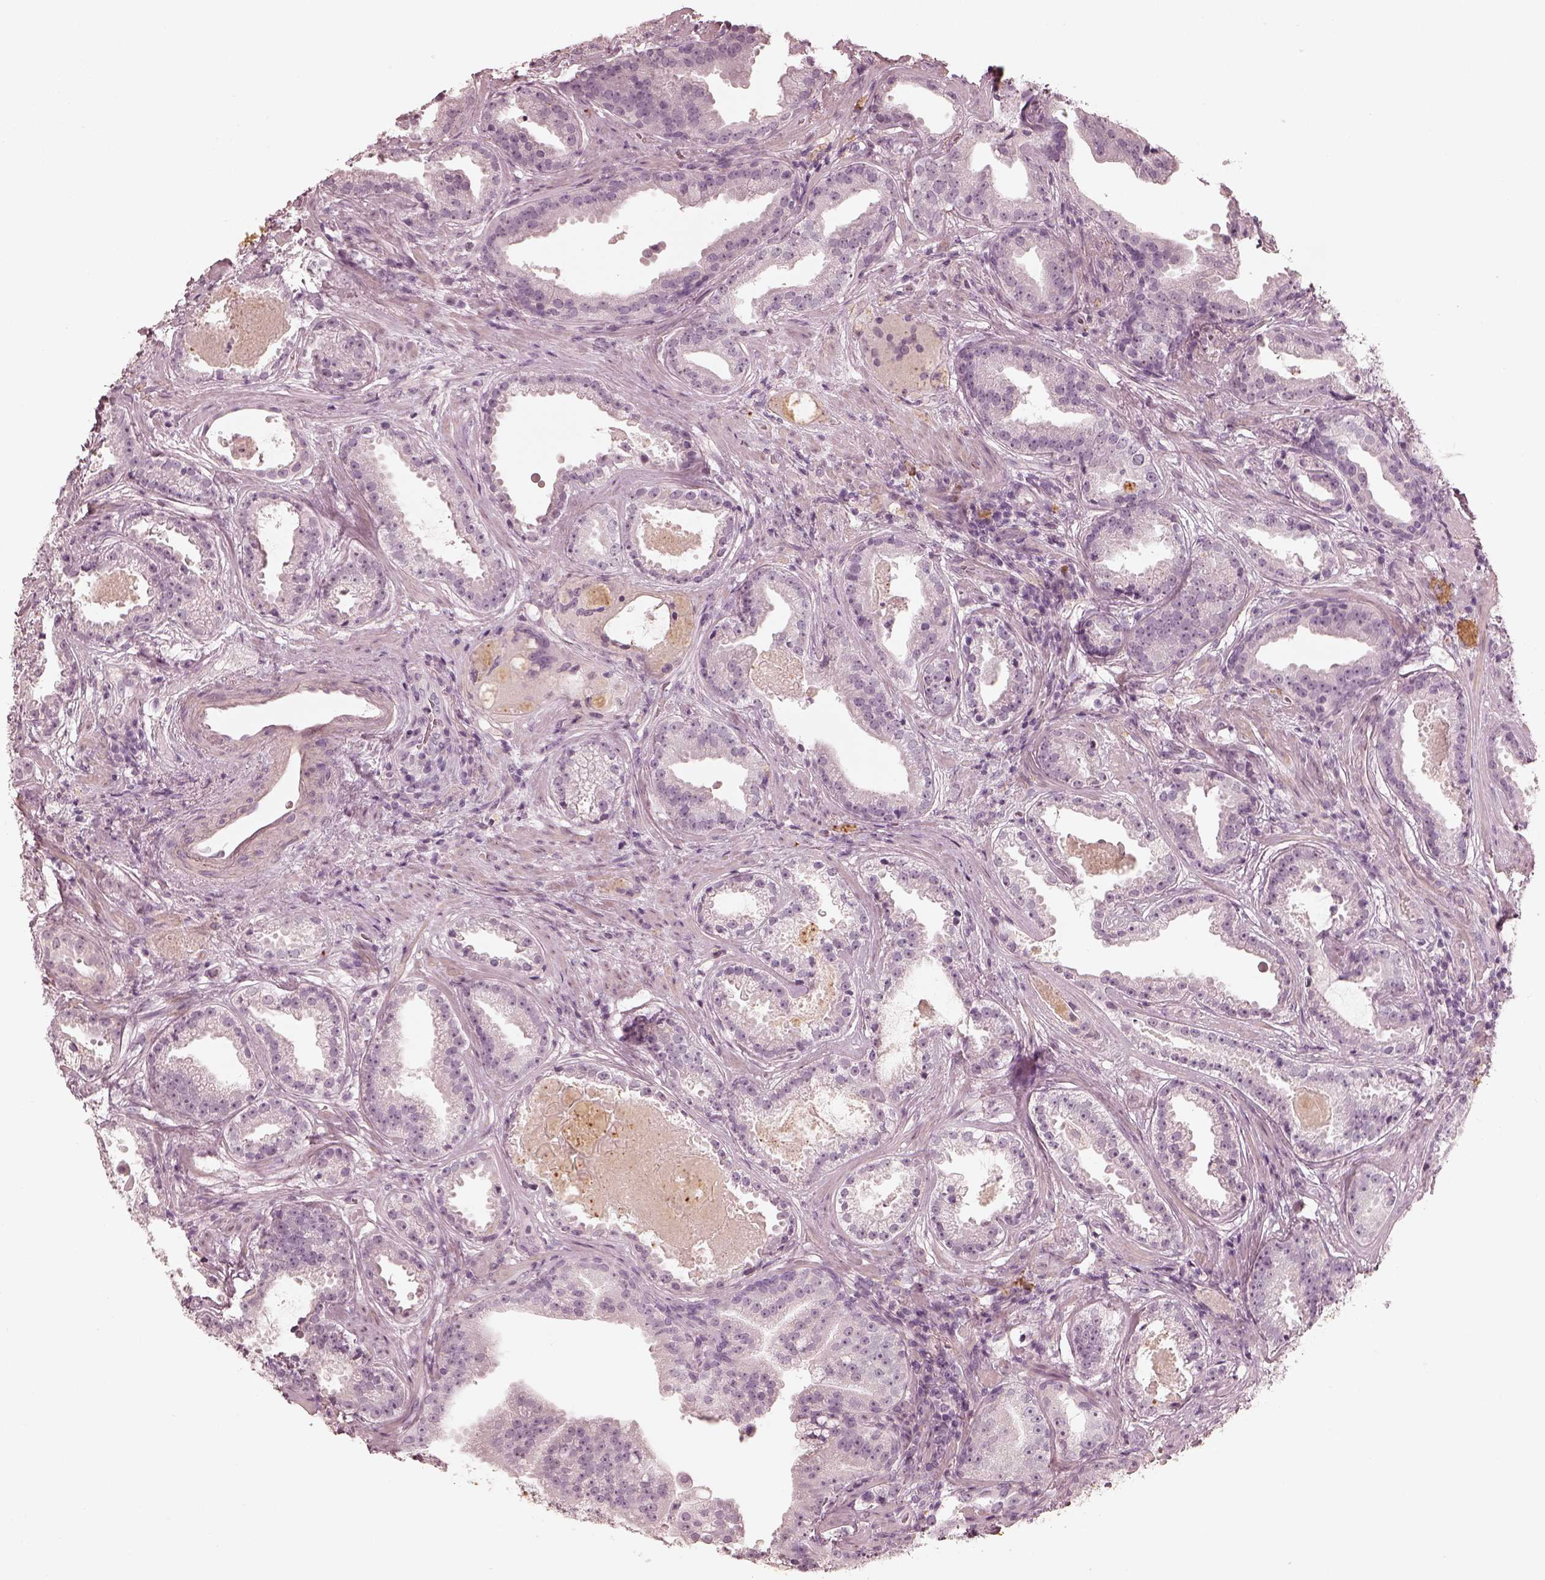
{"staining": {"intensity": "negative", "quantity": "none", "location": "none"}, "tissue": "prostate cancer", "cell_type": "Tumor cells", "image_type": "cancer", "snomed": [{"axis": "morphology", "description": "Adenocarcinoma, NOS"}, {"axis": "morphology", "description": "Adenocarcinoma, High grade"}, {"axis": "topography", "description": "Prostate"}], "caption": "Tumor cells are negative for brown protein staining in adenocarcinoma (high-grade) (prostate).", "gene": "ADRB3", "patient": {"sex": "male", "age": 64}}